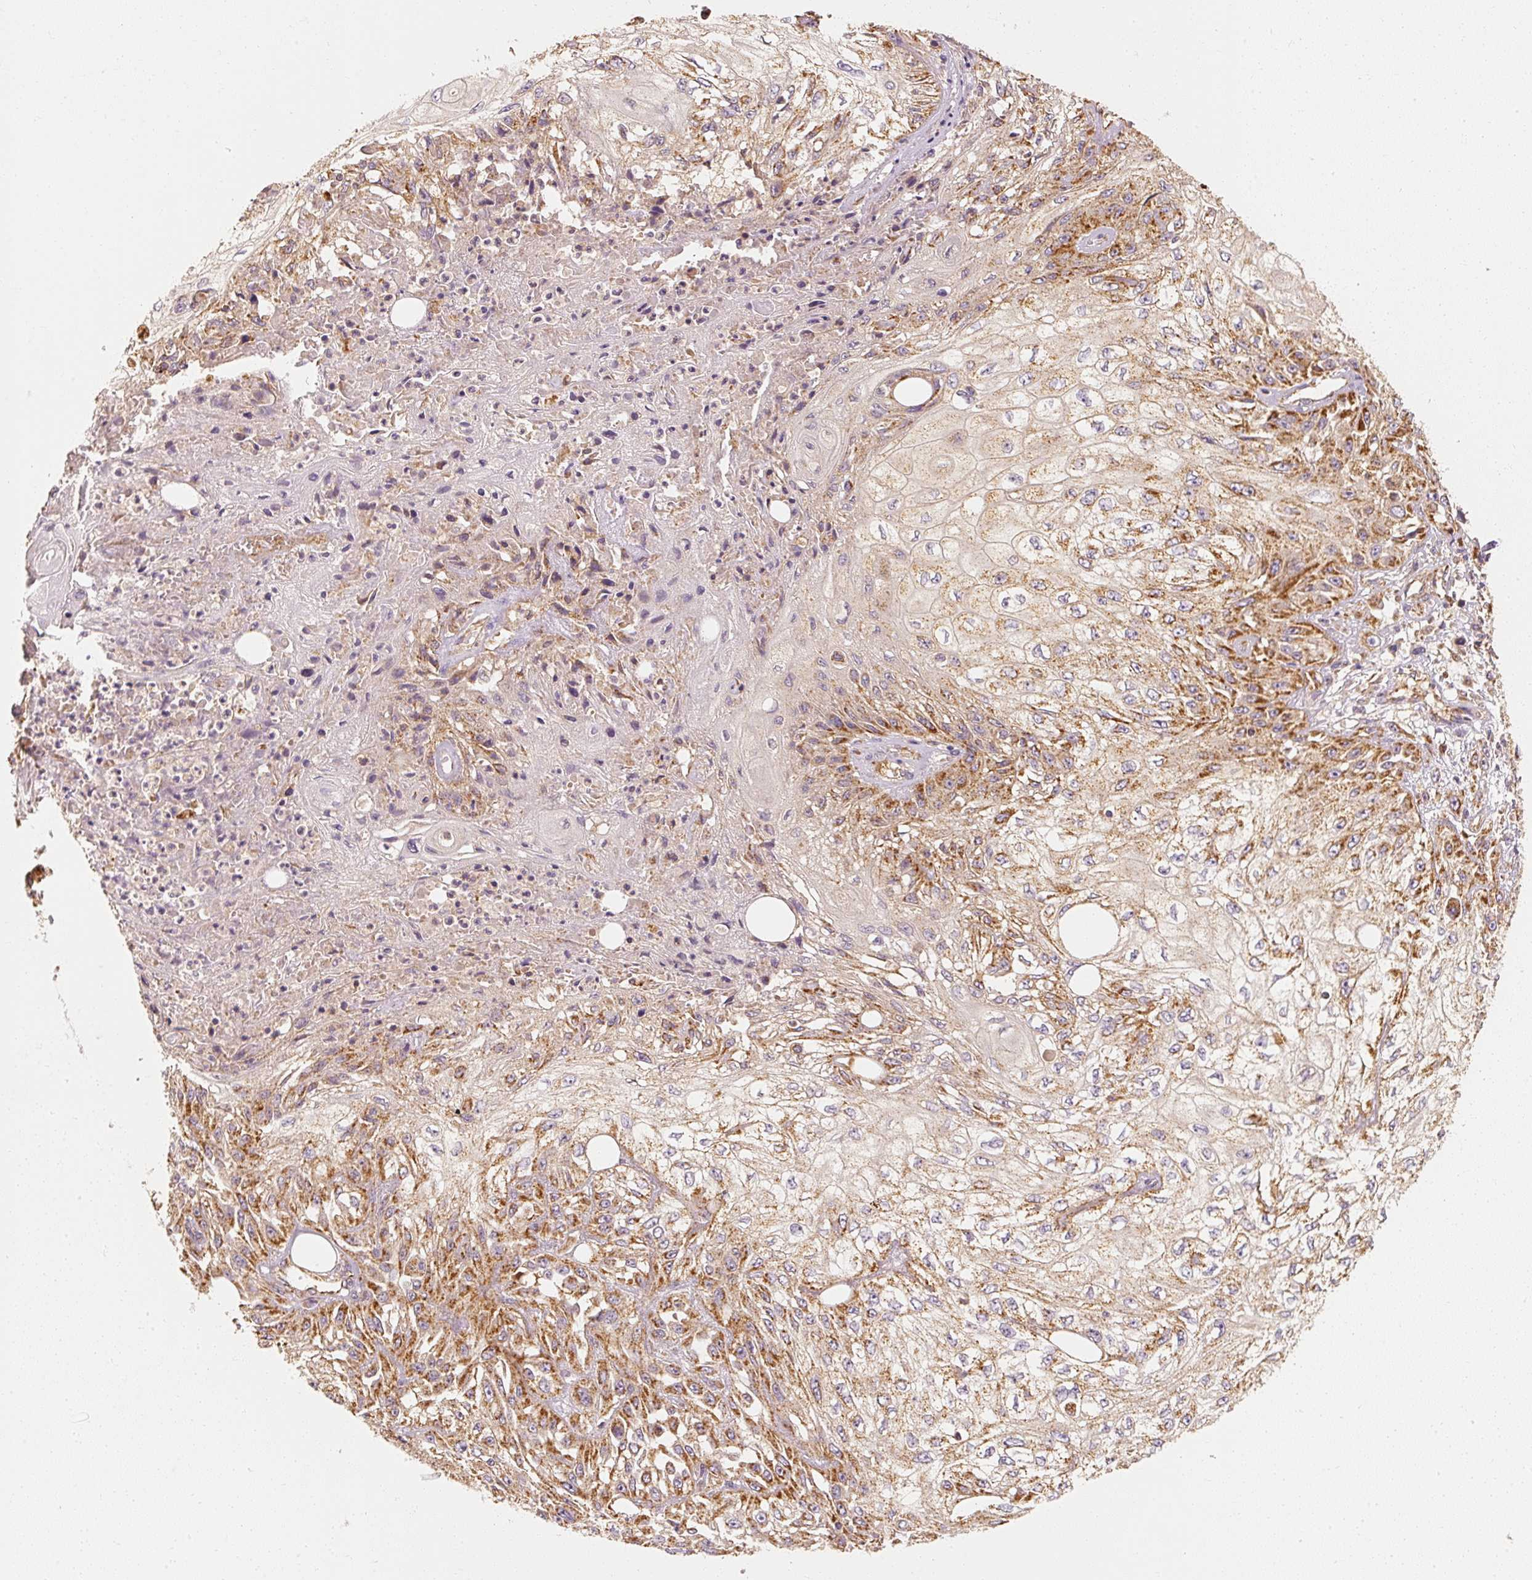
{"staining": {"intensity": "moderate", "quantity": ">75%", "location": "cytoplasmic/membranous"}, "tissue": "skin cancer", "cell_type": "Tumor cells", "image_type": "cancer", "snomed": [{"axis": "morphology", "description": "Squamous cell carcinoma, NOS"}, {"axis": "morphology", "description": "Squamous cell carcinoma, metastatic, NOS"}, {"axis": "topography", "description": "Skin"}, {"axis": "topography", "description": "Lymph node"}], "caption": "IHC of skin cancer reveals medium levels of moderate cytoplasmic/membranous positivity in approximately >75% of tumor cells.", "gene": "TOMM40", "patient": {"sex": "male", "age": 75}}